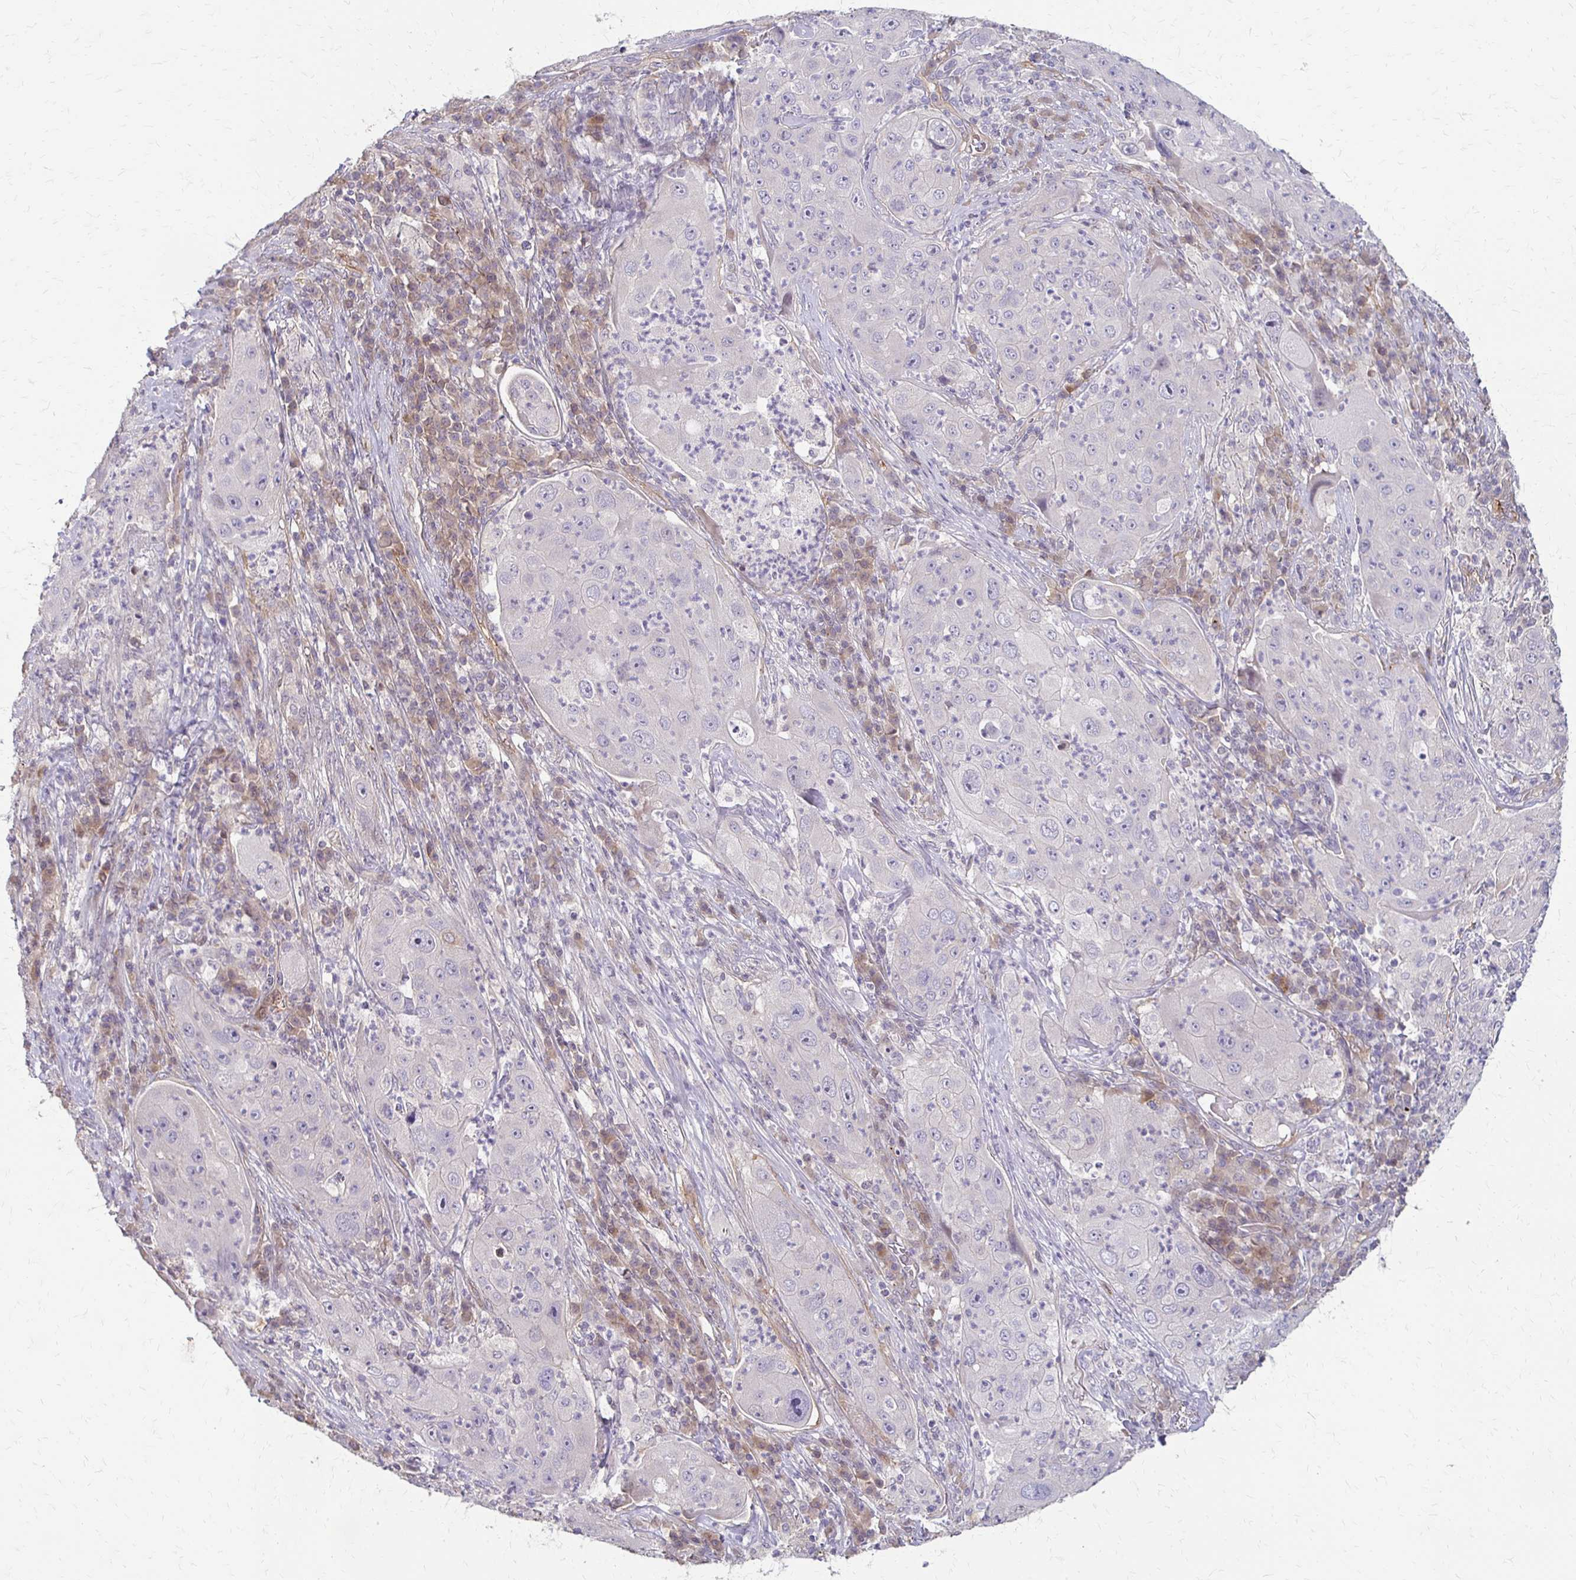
{"staining": {"intensity": "negative", "quantity": "none", "location": "none"}, "tissue": "lung cancer", "cell_type": "Tumor cells", "image_type": "cancer", "snomed": [{"axis": "morphology", "description": "Squamous cell carcinoma, NOS"}, {"axis": "topography", "description": "Lung"}], "caption": "Immunohistochemical staining of human lung squamous cell carcinoma reveals no significant expression in tumor cells.", "gene": "CFL2", "patient": {"sex": "female", "age": 59}}